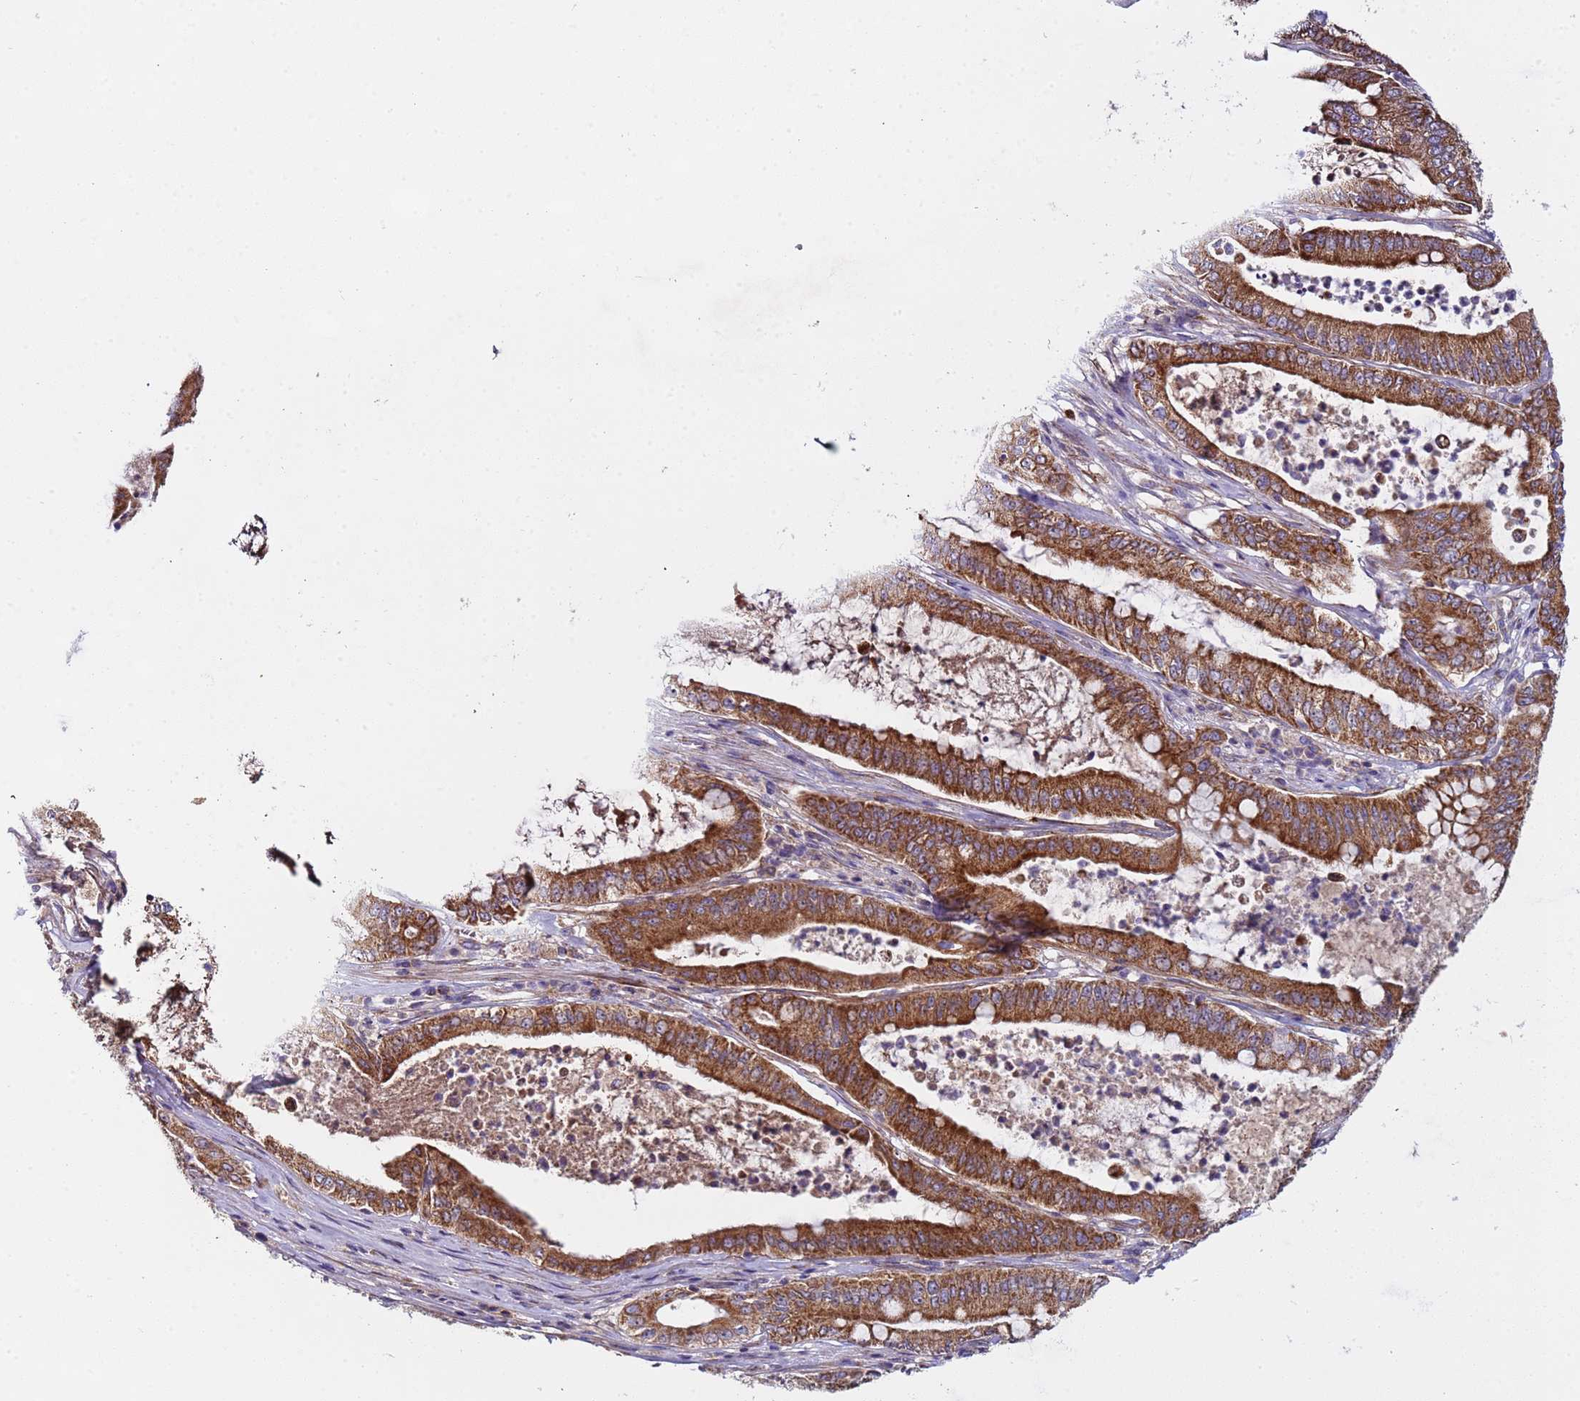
{"staining": {"intensity": "strong", "quantity": ">75%", "location": "cytoplasmic/membranous"}, "tissue": "pancreatic cancer", "cell_type": "Tumor cells", "image_type": "cancer", "snomed": [{"axis": "morphology", "description": "Adenocarcinoma, NOS"}, {"axis": "topography", "description": "Pancreas"}], "caption": "Immunohistochemistry (IHC) of pancreatic cancer shows high levels of strong cytoplasmic/membranous staining in about >75% of tumor cells.", "gene": "TMEM126A", "patient": {"sex": "male", "age": 71}}